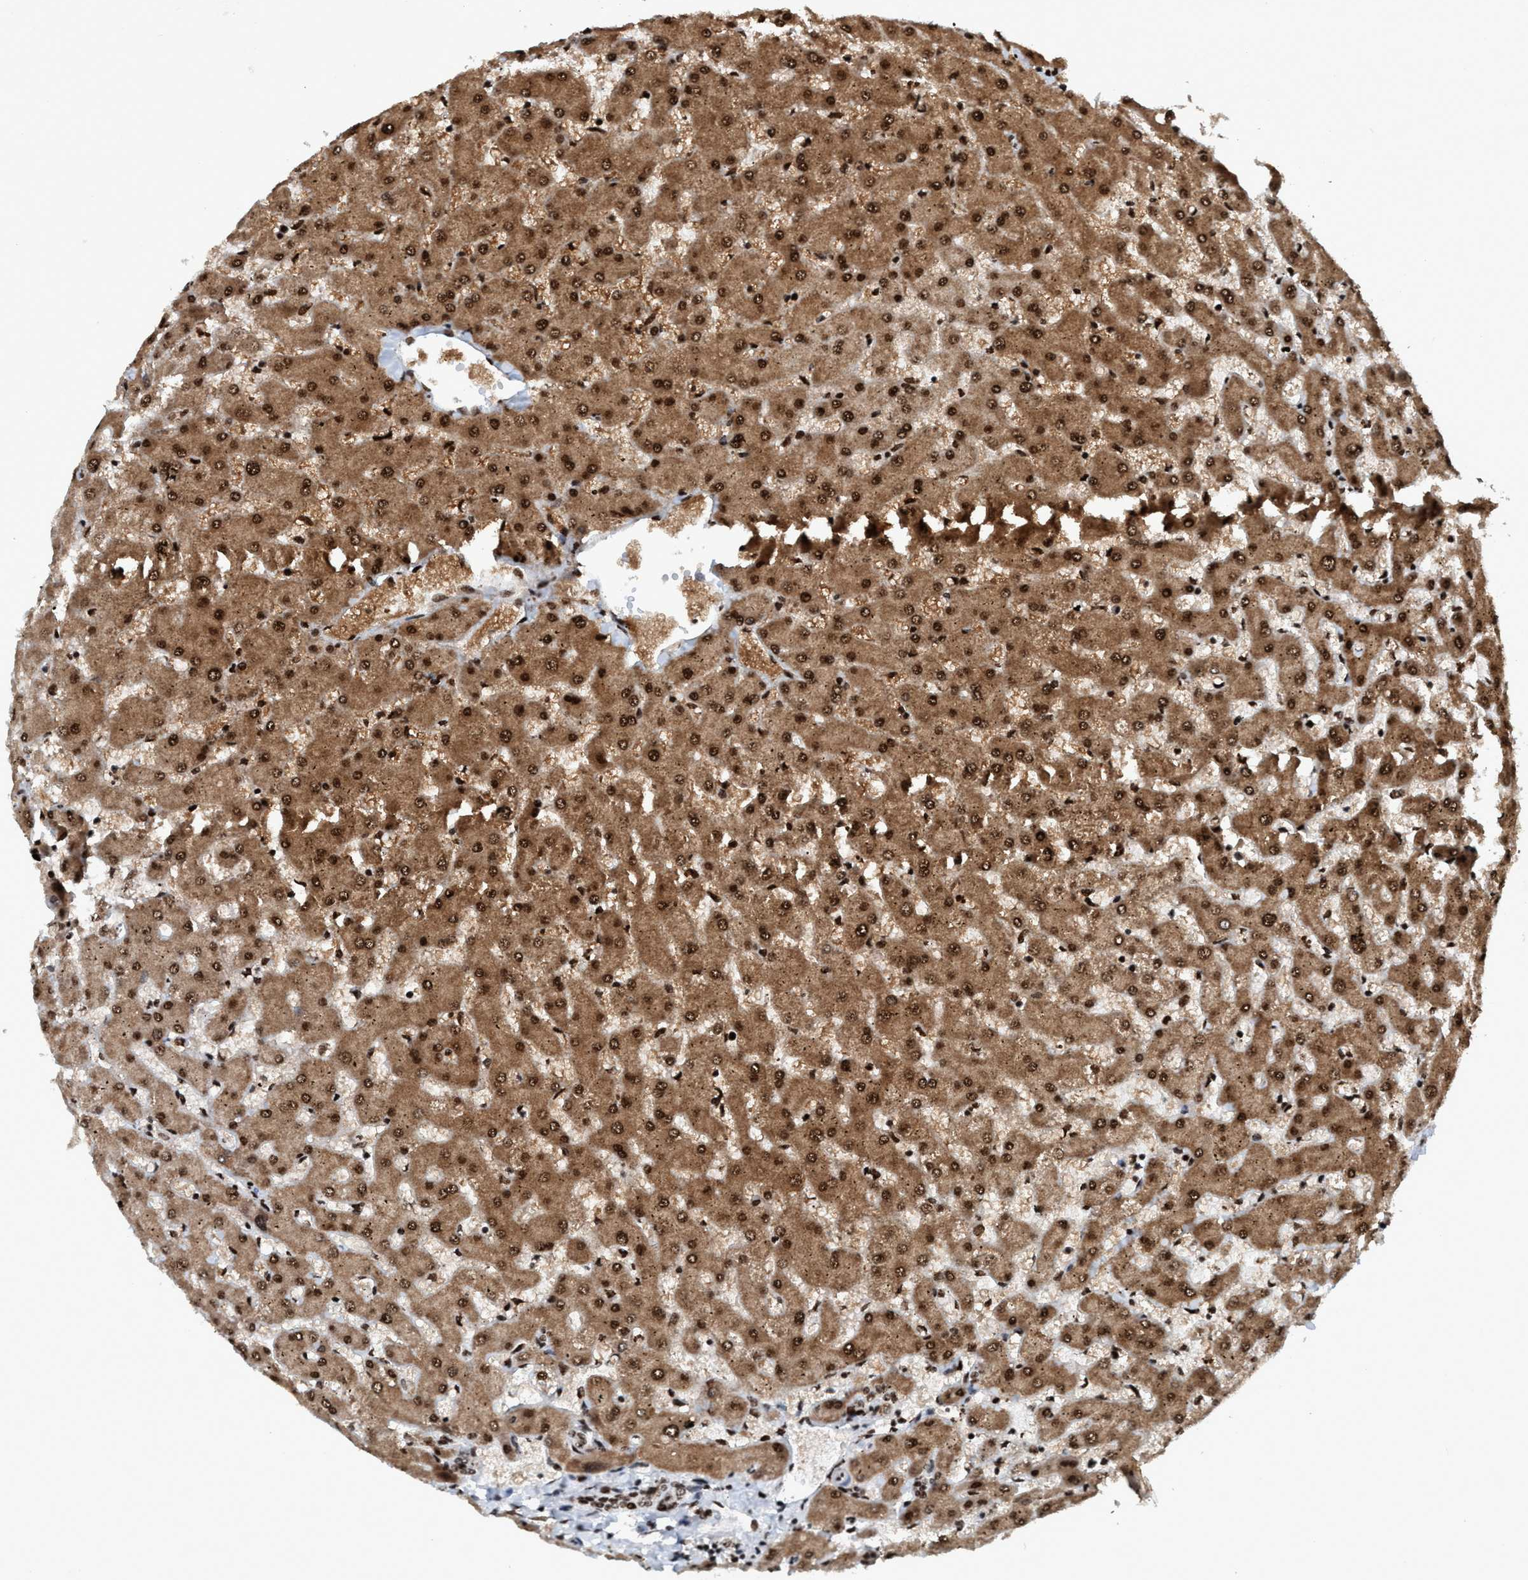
{"staining": {"intensity": "moderate", "quantity": ">75%", "location": "nuclear"}, "tissue": "liver", "cell_type": "Cholangiocytes", "image_type": "normal", "snomed": [{"axis": "morphology", "description": "Normal tissue, NOS"}, {"axis": "topography", "description": "Liver"}], "caption": "This histopathology image demonstrates IHC staining of benign human liver, with medium moderate nuclear positivity in approximately >75% of cholangiocytes.", "gene": "TOPBP1", "patient": {"sex": "female", "age": 63}}